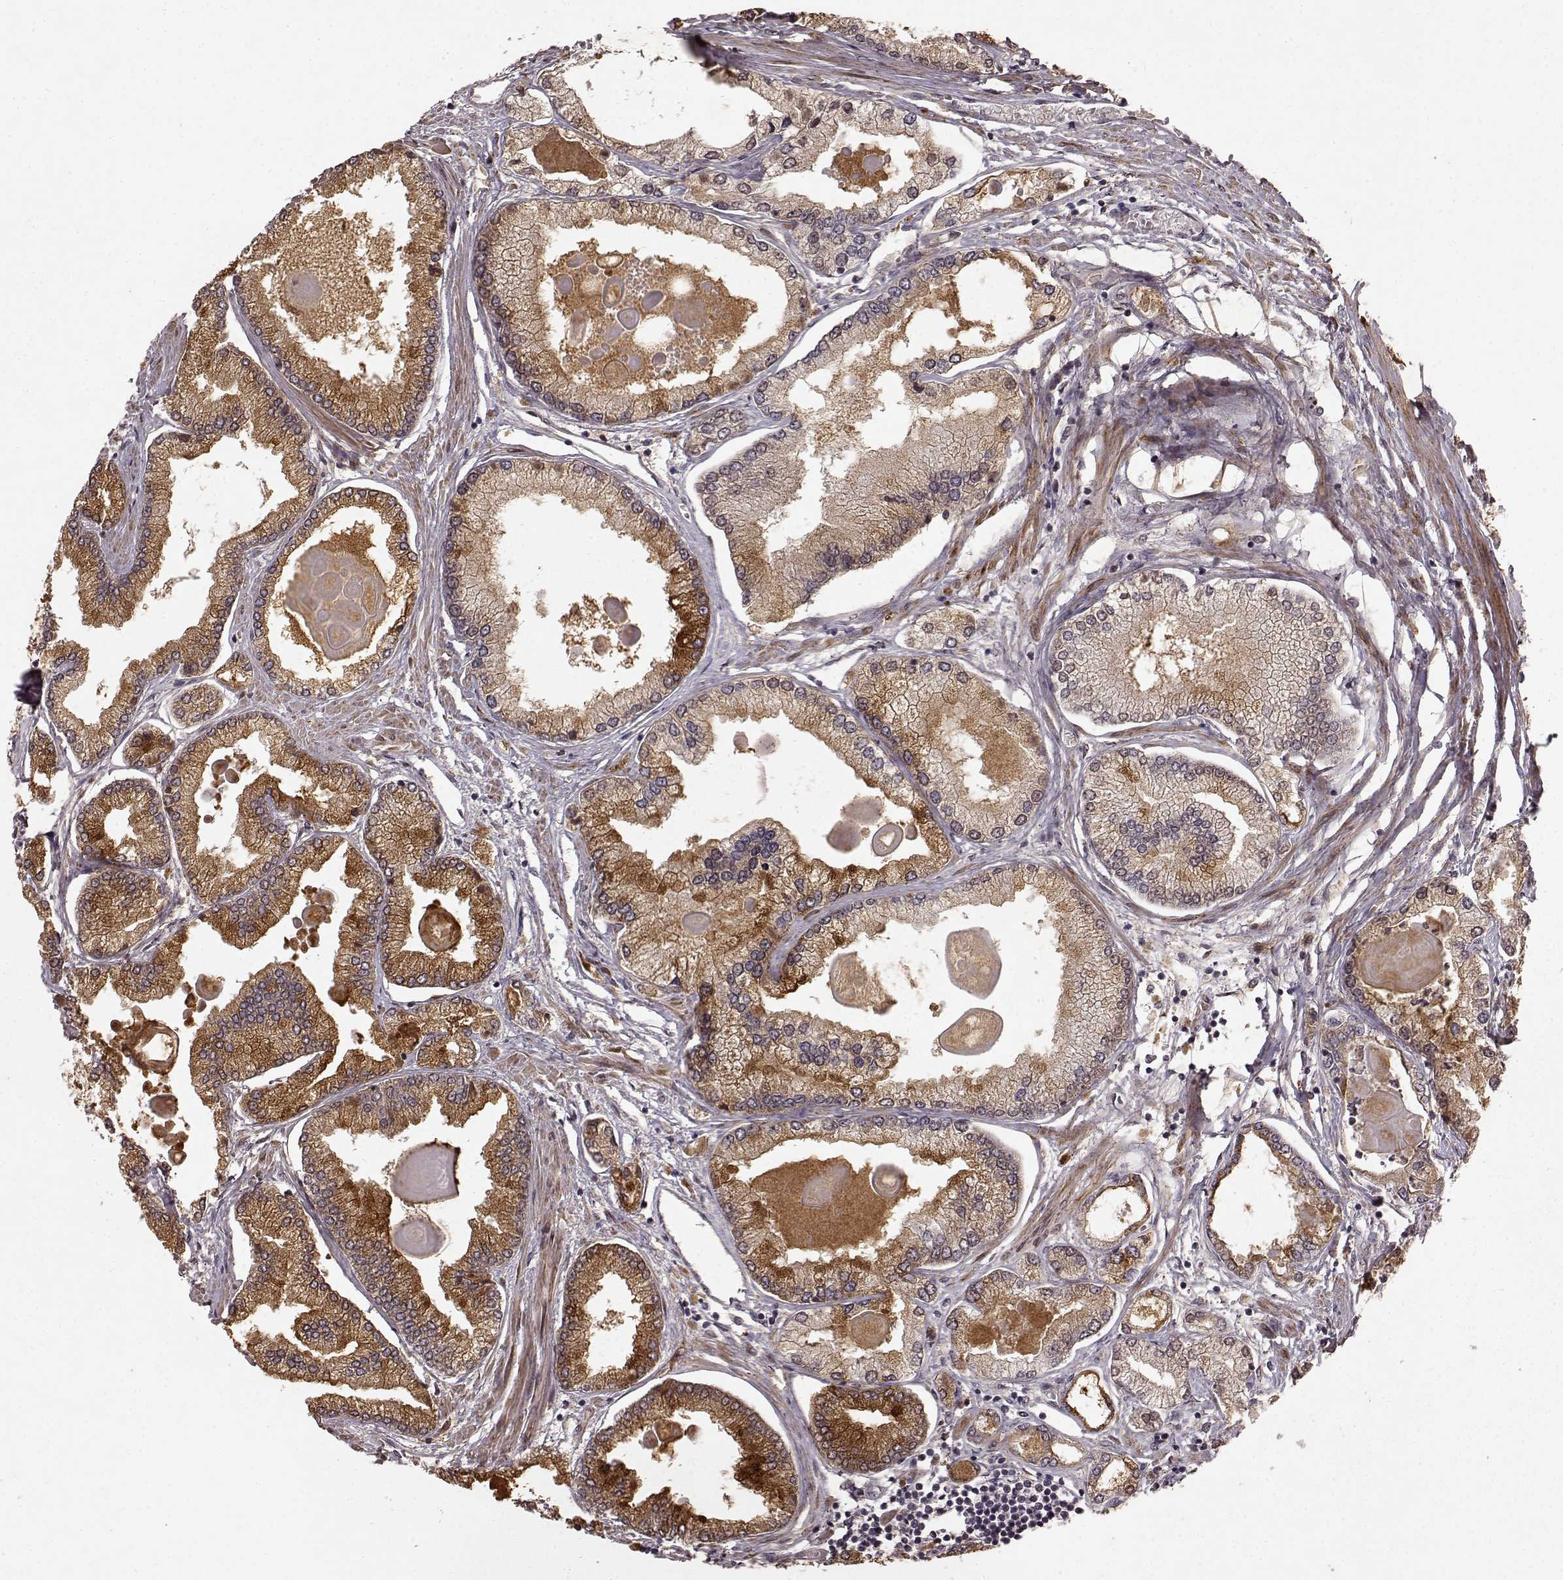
{"staining": {"intensity": "strong", "quantity": "25%-75%", "location": "cytoplasmic/membranous"}, "tissue": "prostate cancer", "cell_type": "Tumor cells", "image_type": "cancer", "snomed": [{"axis": "morphology", "description": "Adenocarcinoma, High grade"}, {"axis": "topography", "description": "Prostate"}], "caption": "IHC micrograph of neoplastic tissue: human prostate cancer stained using IHC reveals high levels of strong protein expression localized specifically in the cytoplasmic/membranous of tumor cells, appearing as a cytoplasmic/membranous brown color.", "gene": "FSTL1", "patient": {"sex": "male", "age": 68}}